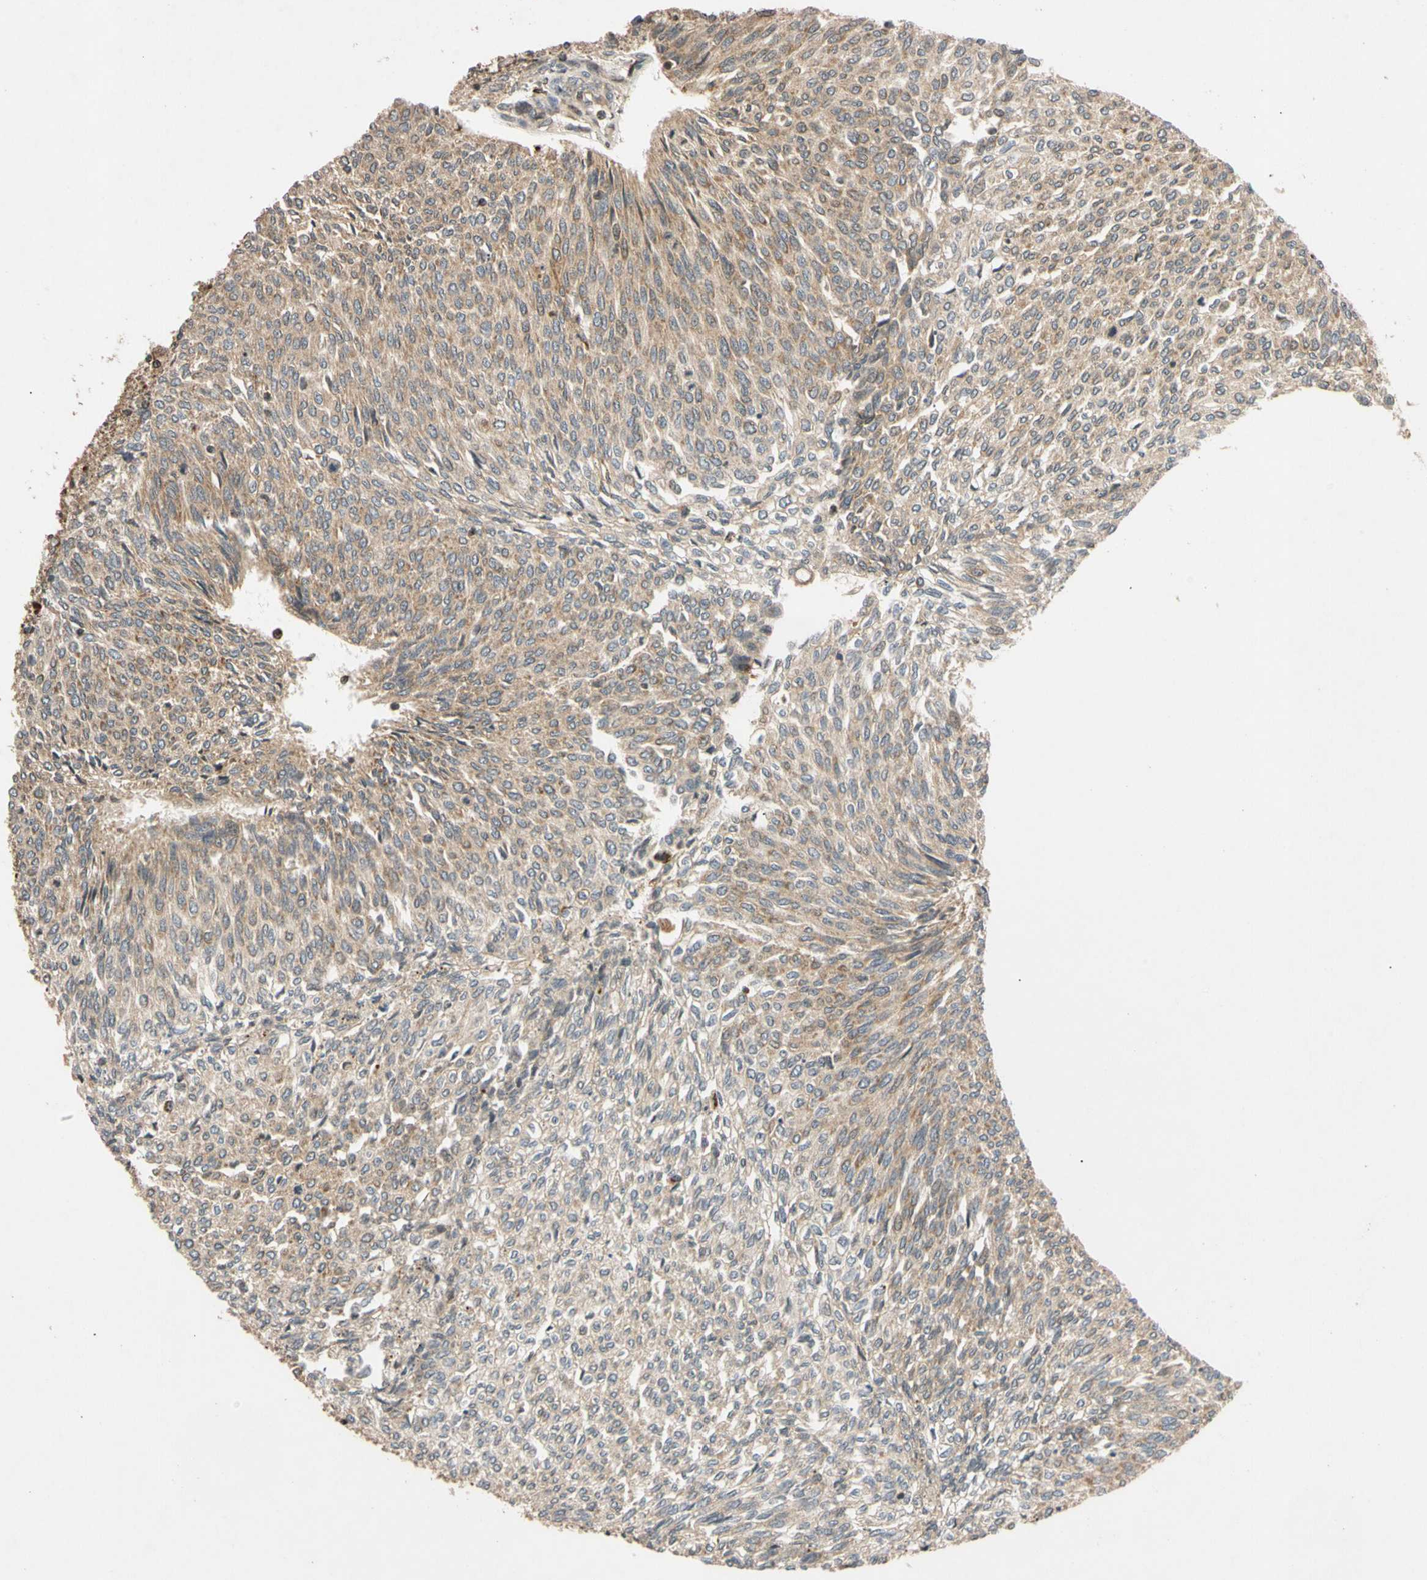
{"staining": {"intensity": "weak", "quantity": ">75%", "location": "cytoplasmic/membranous"}, "tissue": "urothelial cancer", "cell_type": "Tumor cells", "image_type": "cancer", "snomed": [{"axis": "morphology", "description": "Urothelial carcinoma, Low grade"}, {"axis": "topography", "description": "Urinary bladder"}], "caption": "Immunohistochemical staining of urothelial cancer demonstrates low levels of weak cytoplasmic/membranous protein staining in about >75% of tumor cells.", "gene": "MRPS22", "patient": {"sex": "female", "age": 79}}